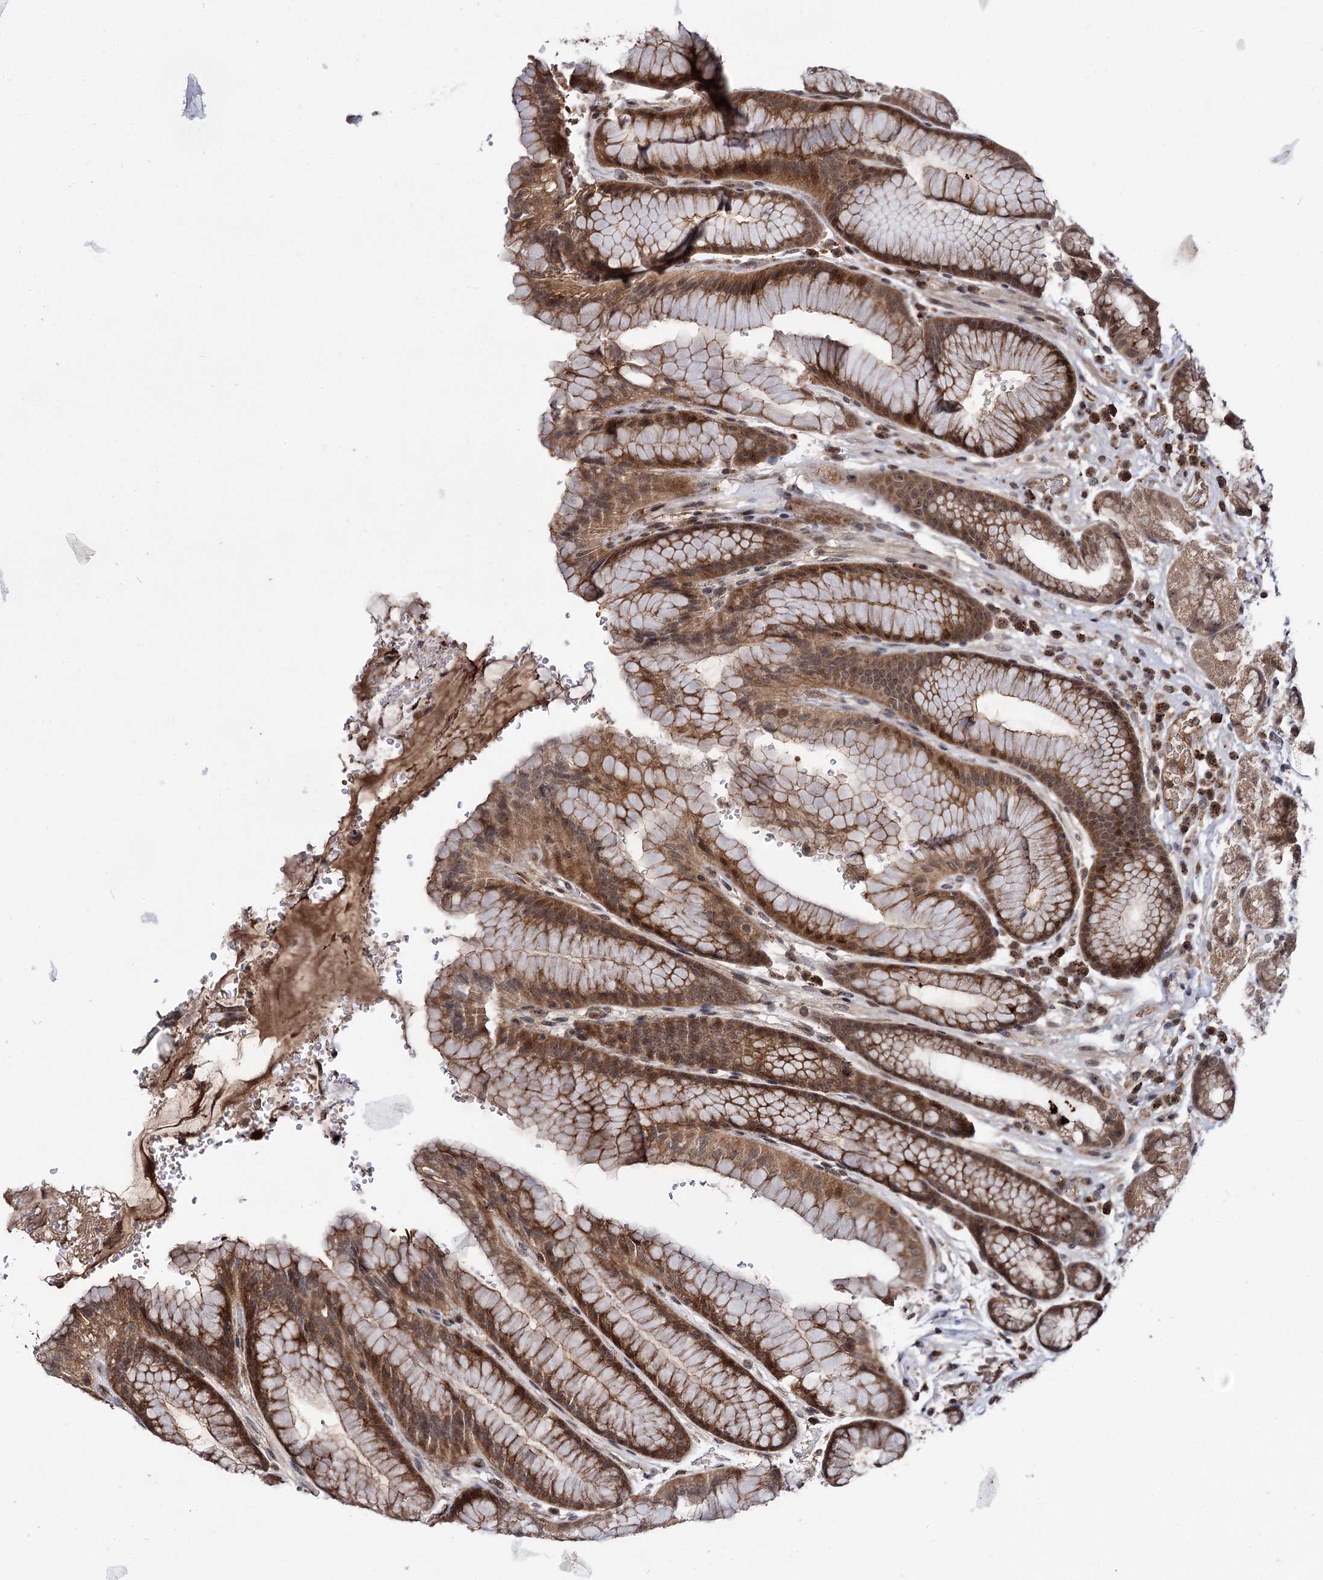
{"staining": {"intensity": "moderate", "quantity": ">75%", "location": "cytoplasmic/membranous,nuclear"}, "tissue": "stomach", "cell_type": "Glandular cells", "image_type": "normal", "snomed": [{"axis": "morphology", "description": "Normal tissue, NOS"}, {"axis": "morphology", "description": "Adenocarcinoma, NOS"}, {"axis": "topography", "description": "Stomach"}], "caption": "Immunohistochemical staining of unremarkable human stomach exhibits moderate cytoplasmic/membranous,nuclear protein positivity in about >75% of glandular cells.", "gene": "MICAL2", "patient": {"sex": "male", "age": 57}}